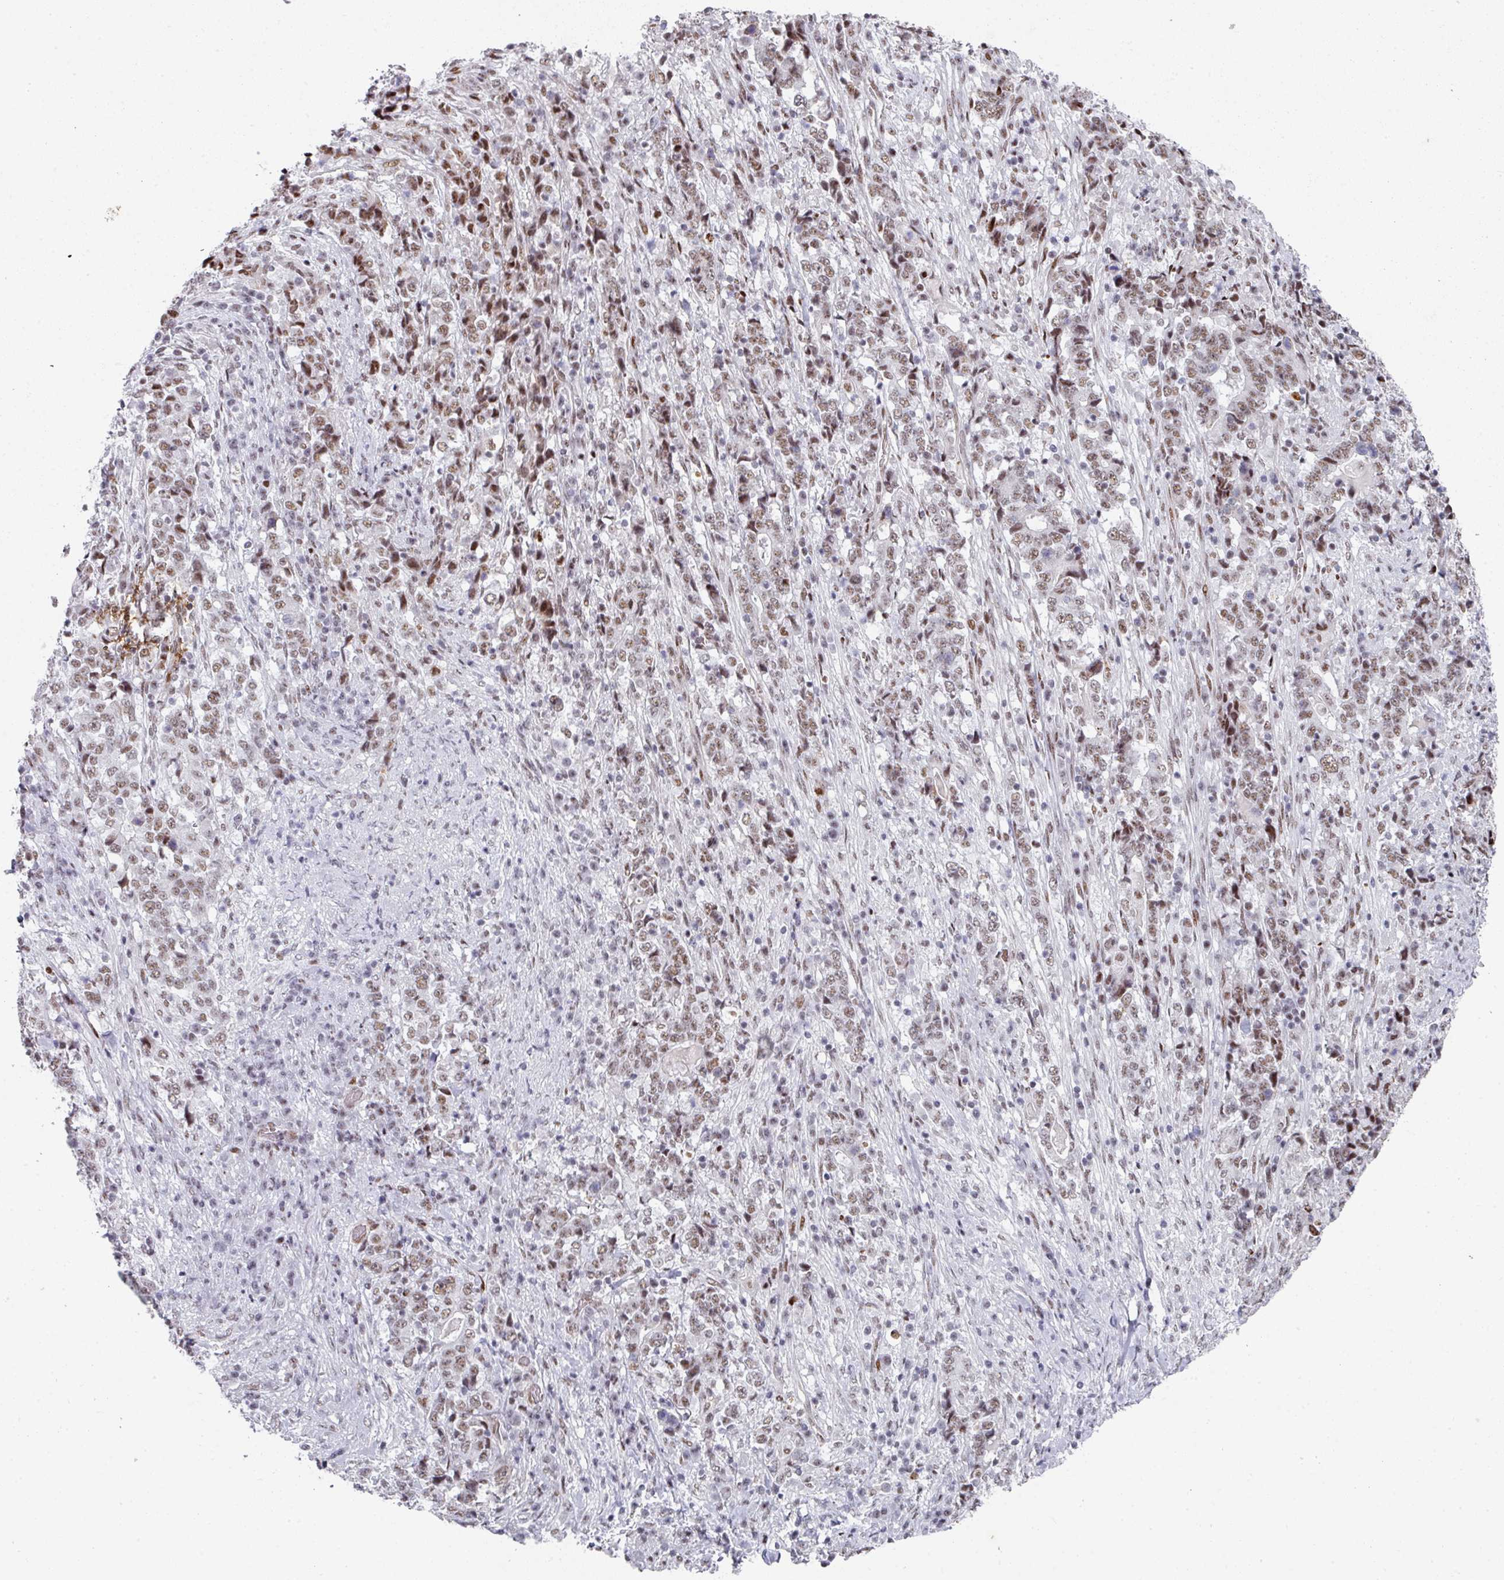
{"staining": {"intensity": "moderate", "quantity": ">75%", "location": "nuclear"}, "tissue": "stomach cancer", "cell_type": "Tumor cells", "image_type": "cancer", "snomed": [{"axis": "morphology", "description": "Normal tissue, NOS"}, {"axis": "morphology", "description": "Adenocarcinoma, NOS"}, {"axis": "topography", "description": "Stomach, upper"}, {"axis": "topography", "description": "Stomach"}], "caption": "Human stomach adenocarcinoma stained with a brown dye reveals moderate nuclear positive staining in about >75% of tumor cells.", "gene": "SF3B5", "patient": {"sex": "male", "age": 59}}